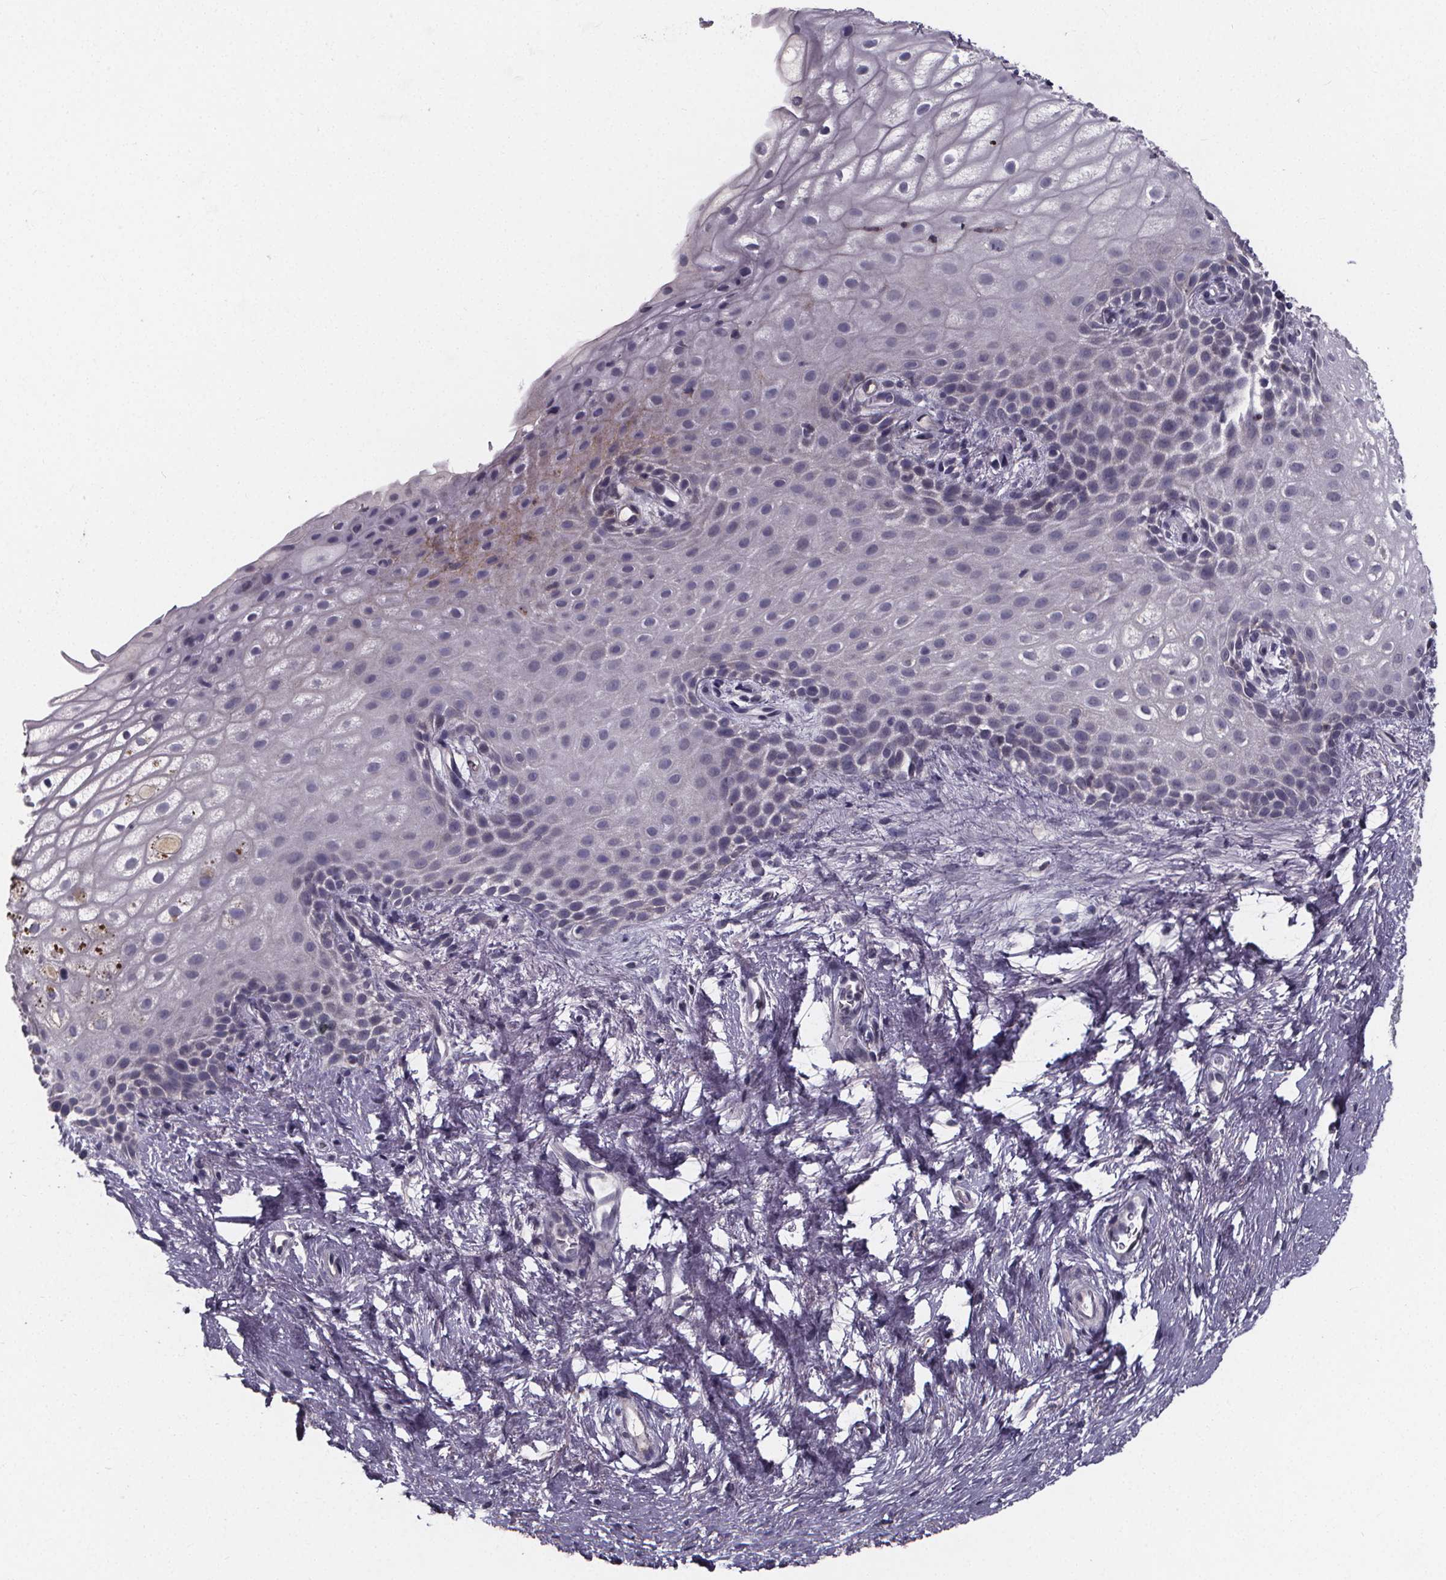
{"staining": {"intensity": "negative", "quantity": "none", "location": "none"}, "tissue": "skin", "cell_type": "Epidermal cells", "image_type": "normal", "snomed": [{"axis": "morphology", "description": "Normal tissue, NOS"}, {"axis": "topography", "description": "Anal"}], "caption": "High magnification brightfield microscopy of normal skin stained with DAB (3,3'-diaminobenzidine) (brown) and counterstained with hematoxylin (blue): epidermal cells show no significant expression.", "gene": "AGT", "patient": {"sex": "female", "age": 46}}